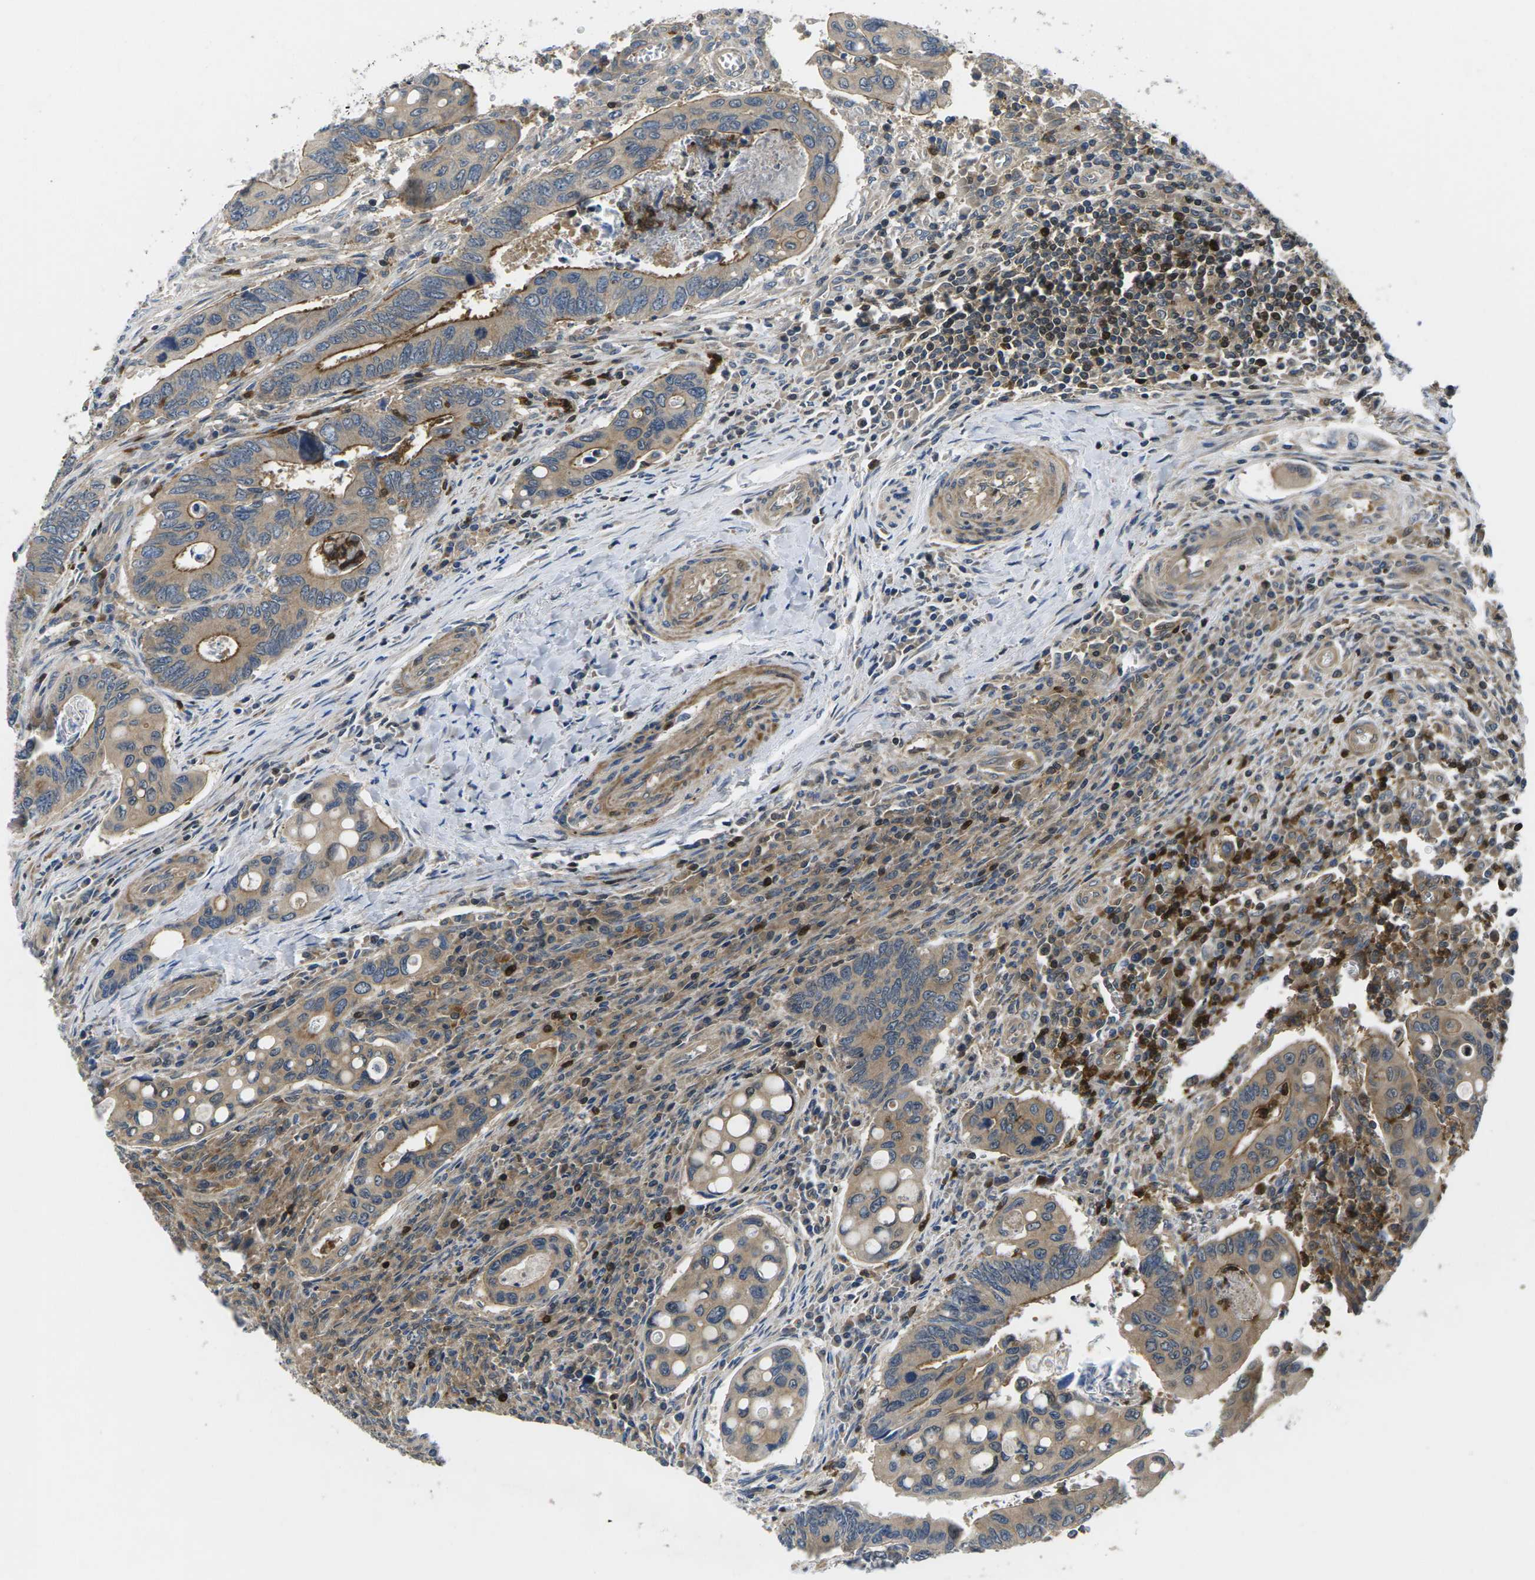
{"staining": {"intensity": "moderate", "quantity": ">75%", "location": "cytoplasmic/membranous"}, "tissue": "colorectal cancer", "cell_type": "Tumor cells", "image_type": "cancer", "snomed": [{"axis": "morphology", "description": "Inflammation, NOS"}, {"axis": "morphology", "description": "Adenocarcinoma, NOS"}, {"axis": "topography", "description": "Colon"}], "caption": "Human colorectal adenocarcinoma stained with a protein marker demonstrates moderate staining in tumor cells.", "gene": "PLCE1", "patient": {"sex": "male", "age": 72}}